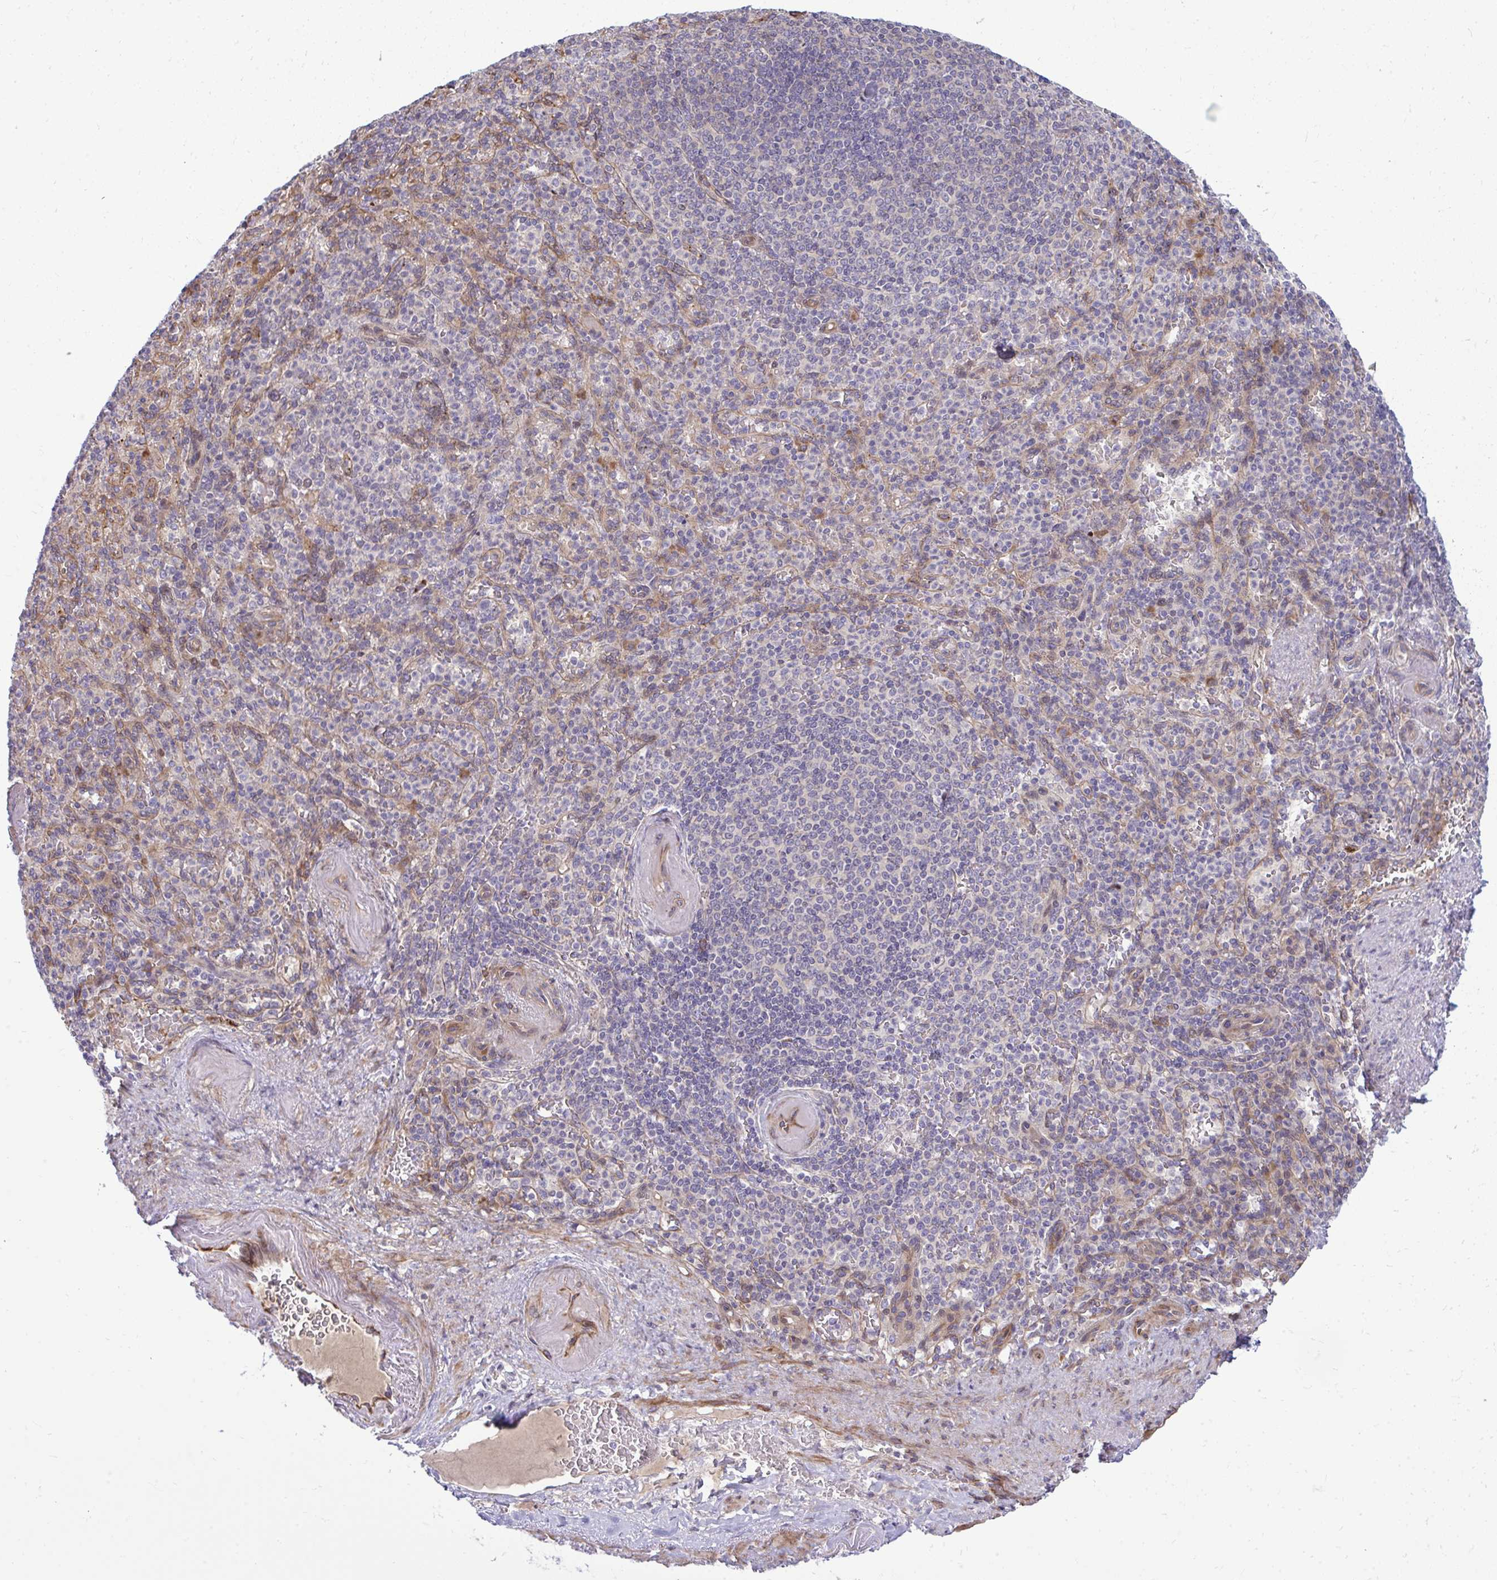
{"staining": {"intensity": "weak", "quantity": "<25%", "location": "cytoplasmic/membranous"}, "tissue": "spleen", "cell_type": "Cells in red pulp", "image_type": "normal", "snomed": [{"axis": "morphology", "description": "Normal tissue, NOS"}, {"axis": "topography", "description": "Spleen"}], "caption": "Spleen stained for a protein using immunohistochemistry reveals no positivity cells in red pulp.", "gene": "ZSCAN9", "patient": {"sex": "female", "age": 74}}